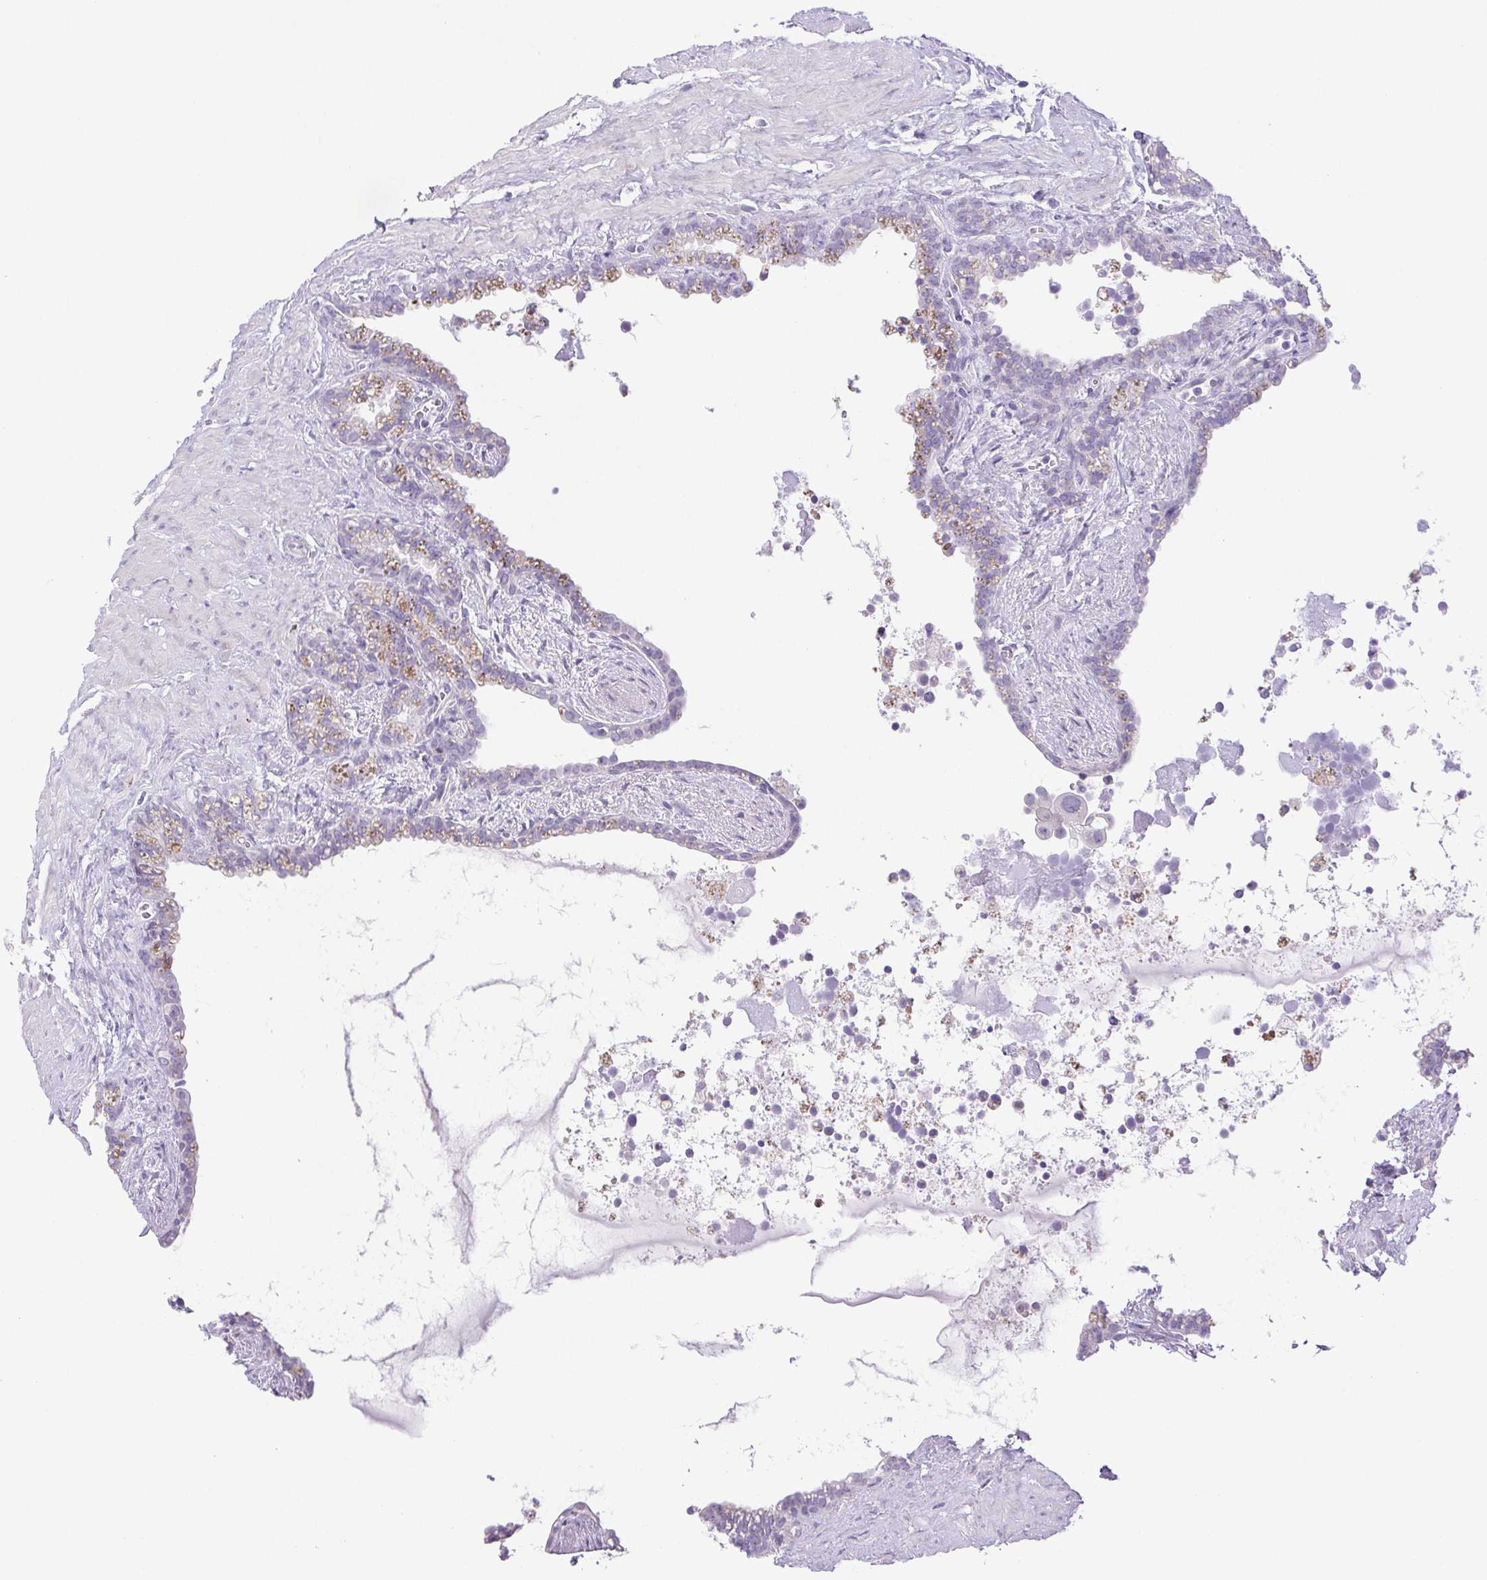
{"staining": {"intensity": "weak", "quantity": "25%-75%", "location": "cytoplasmic/membranous"}, "tissue": "seminal vesicle", "cell_type": "Glandular cells", "image_type": "normal", "snomed": [{"axis": "morphology", "description": "Normal tissue, NOS"}, {"axis": "topography", "description": "Seminal veicle"}], "caption": "The image exhibits immunohistochemical staining of normal seminal vesicle. There is weak cytoplasmic/membranous staining is present in approximately 25%-75% of glandular cells. (DAB = brown stain, brightfield microscopy at high magnification).", "gene": "PAPPA2", "patient": {"sex": "male", "age": 76}}